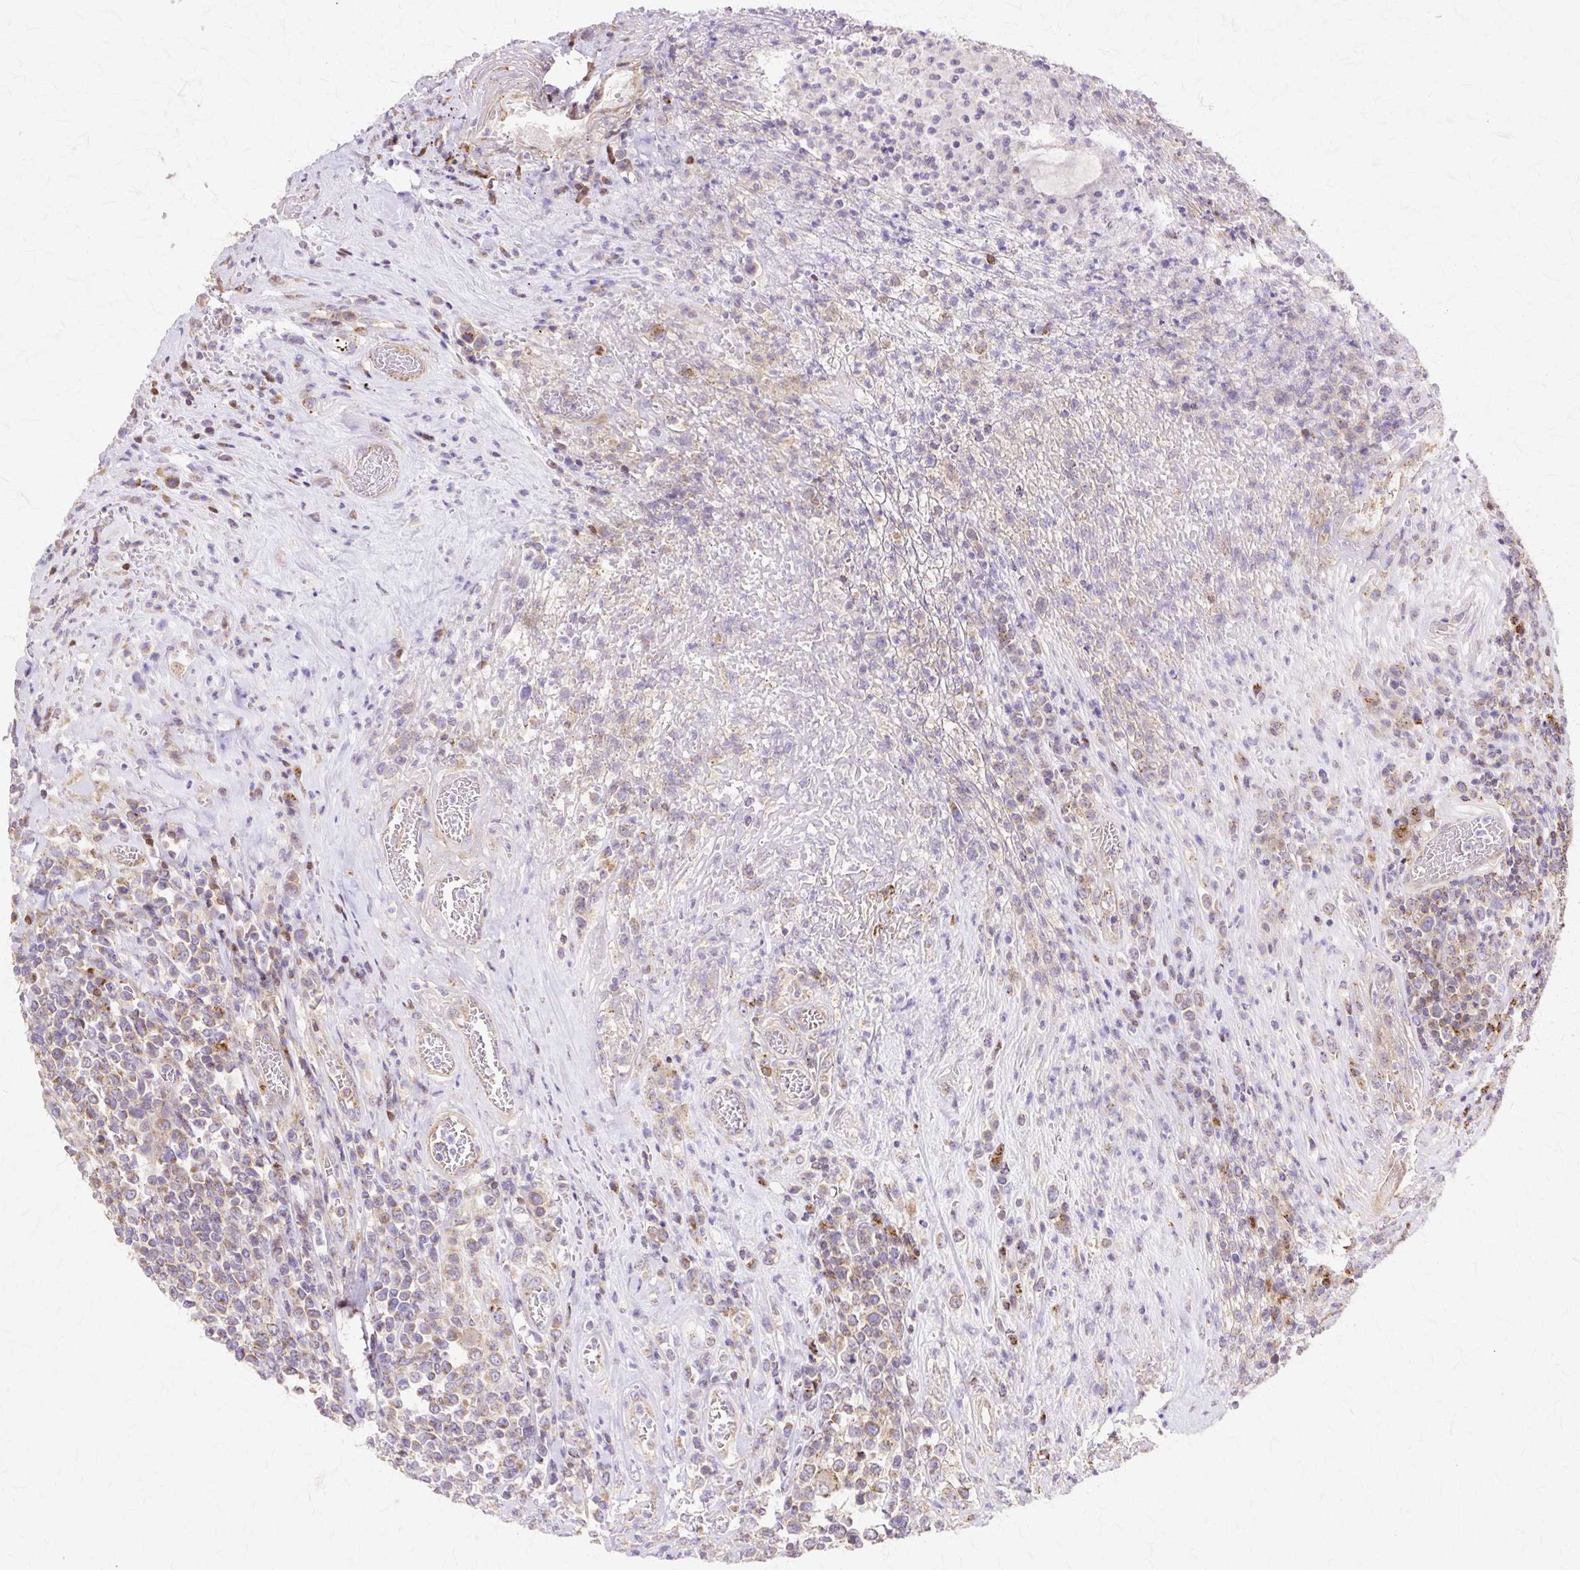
{"staining": {"intensity": "moderate", "quantity": "25%-75%", "location": "cytoplasmic/membranous"}, "tissue": "lymphoma", "cell_type": "Tumor cells", "image_type": "cancer", "snomed": [{"axis": "morphology", "description": "Malignant lymphoma, non-Hodgkin's type, High grade"}, {"axis": "topography", "description": "Soft tissue"}], "caption": "Immunohistochemical staining of human lymphoma demonstrates moderate cytoplasmic/membranous protein positivity in approximately 25%-75% of tumor cells.", "gene": "COPB1", "patient": {"sex": "female", "age": 56}}